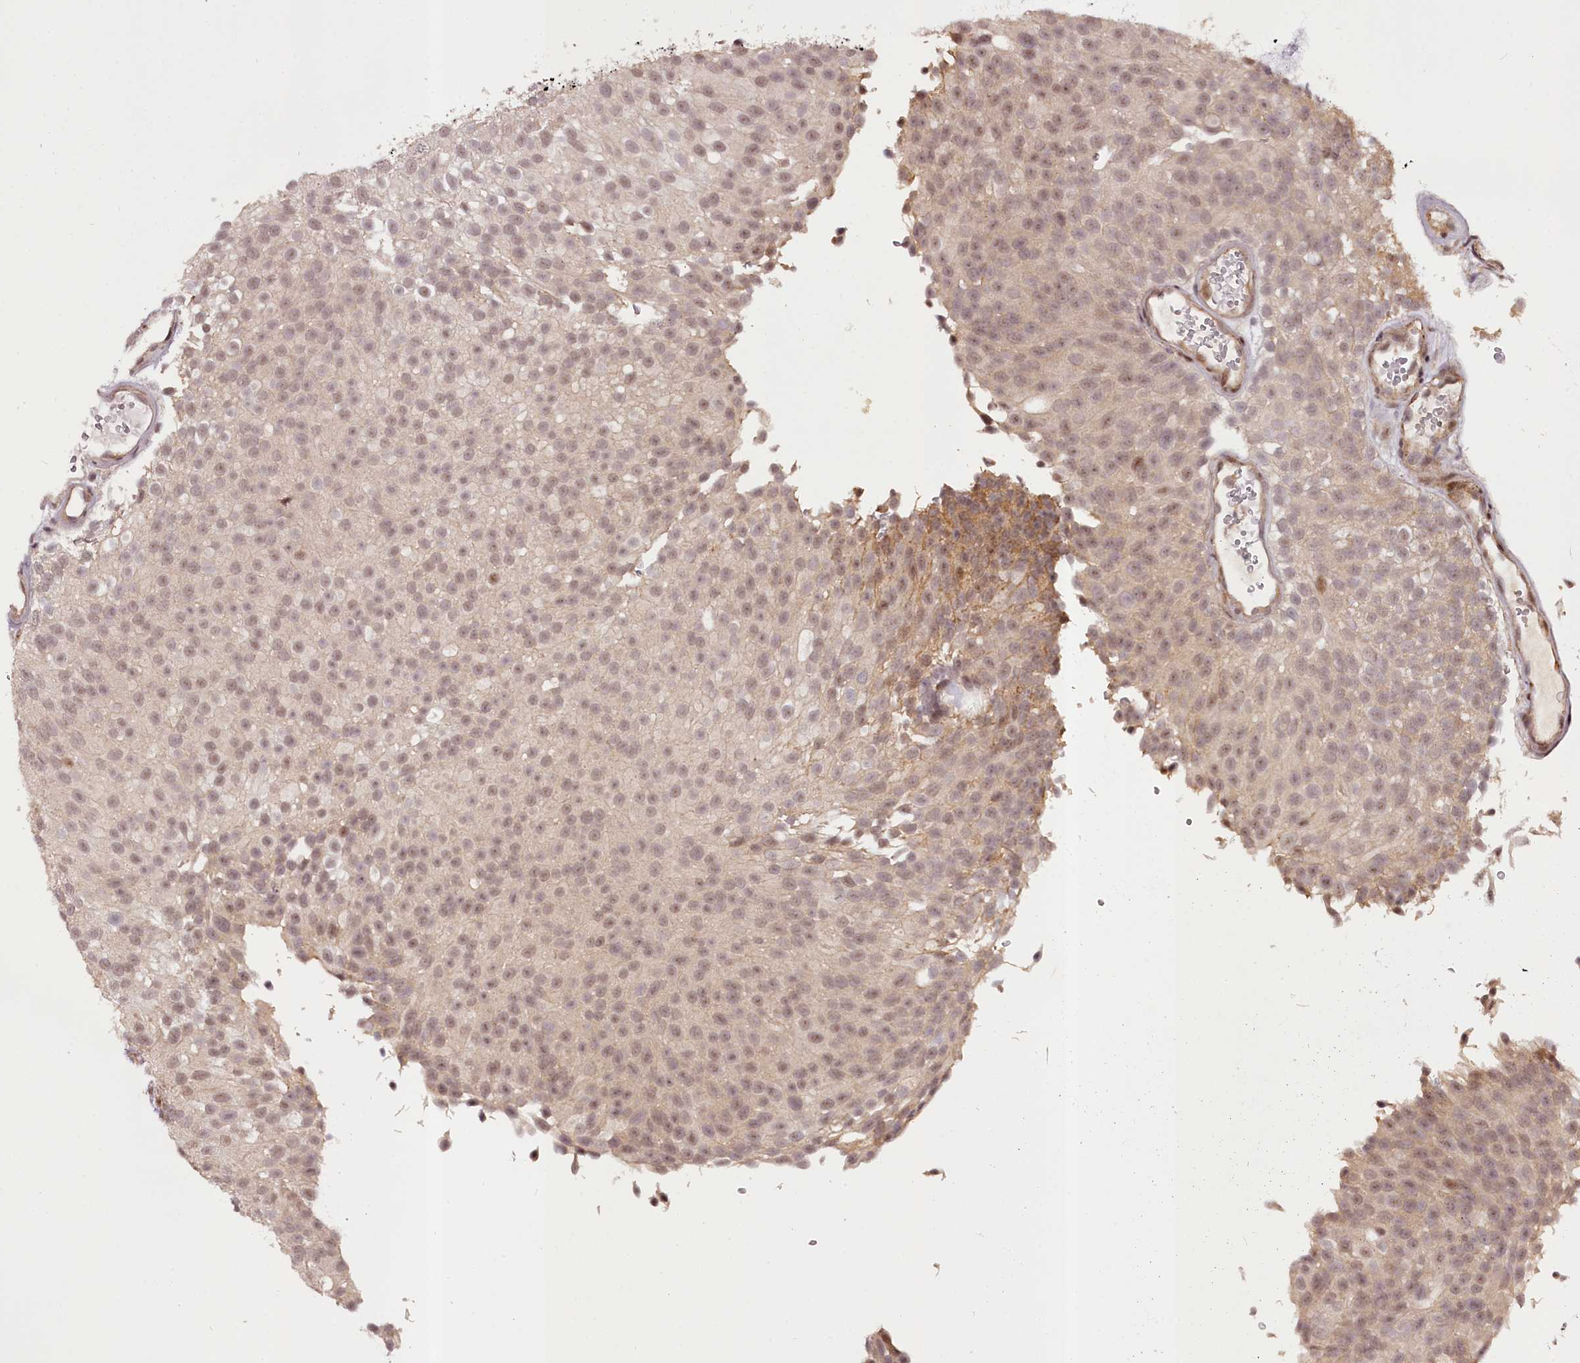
{"staining": {"intensity": "moderate", "quantity": ">75%", "location": "nuclear"}, "tissue": "urothelial cancer", "cell_type": "Tumor cells", "image_type": "cancer", "snomed": [{"axis": "morphology", "description": "Urothelial carcinoma, Low grade"}, {"axis": "topography", "description": "Urinary bladder"}], "caption": "Immunohistochemical staining of human urothelial cancer reveals medium levels of moderate nuclear protein staining in about >75% of tumor cells.", "gene": "MAML3", "patient": {"sex": "male", "age": 78}}